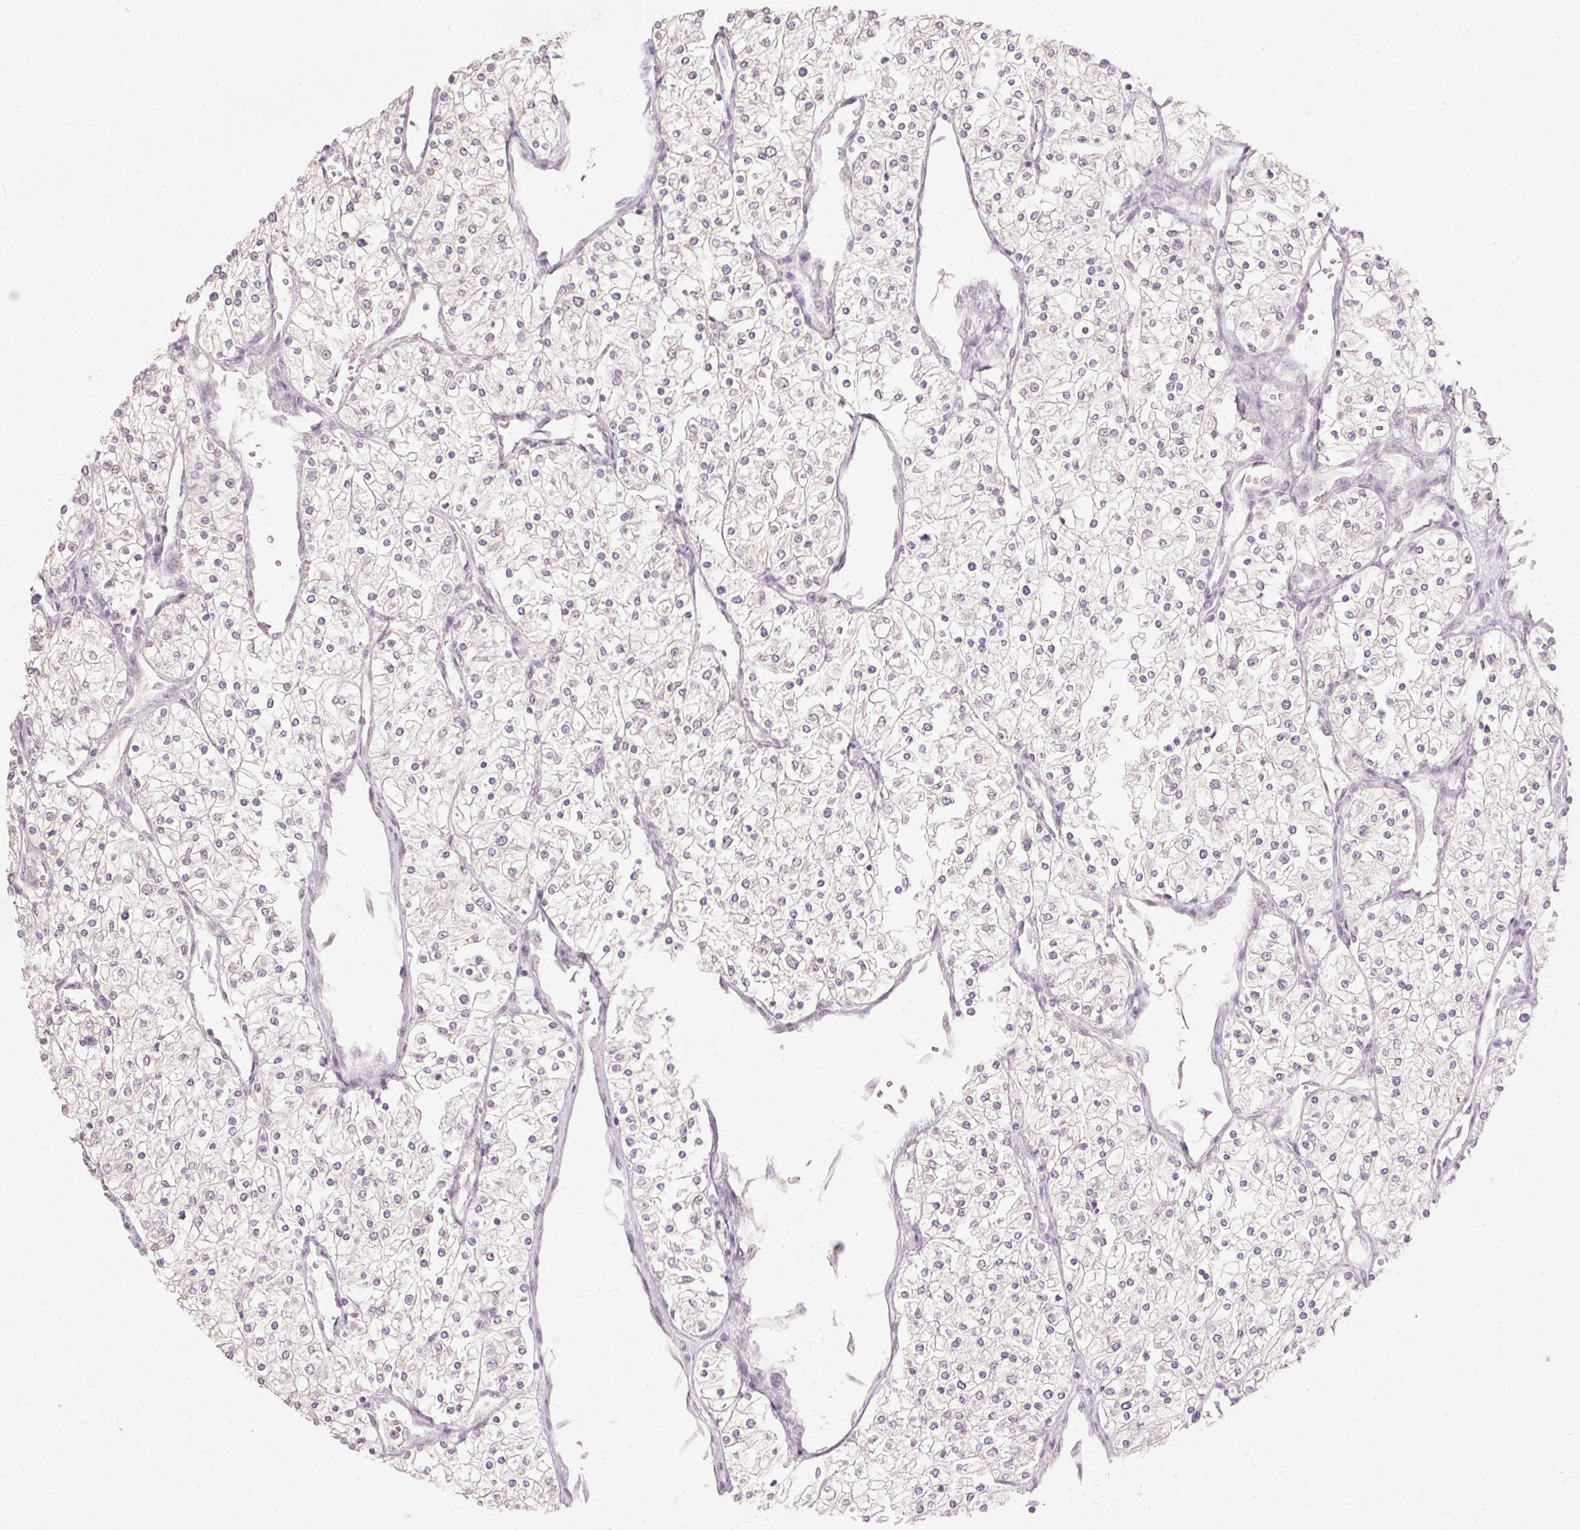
{"staining": {"intensity": "negative", "quantity": "none", "location": "none"}, "tissue": "renal cancer", "cell_type": "Tumor cells", "image_type": "cancer", "snomed": [{"axis": "morphology", "description": "Adenocarcinoma, NOS"}, {"axis": "topography", "description": "Kidney"}], "caption": "A photomicrograph of renal adenocarcinoma stained for a protein displays no brown staining in tumor cells.", "gene": "SKP2", "patient": {"sex": "male", "age": 80}}